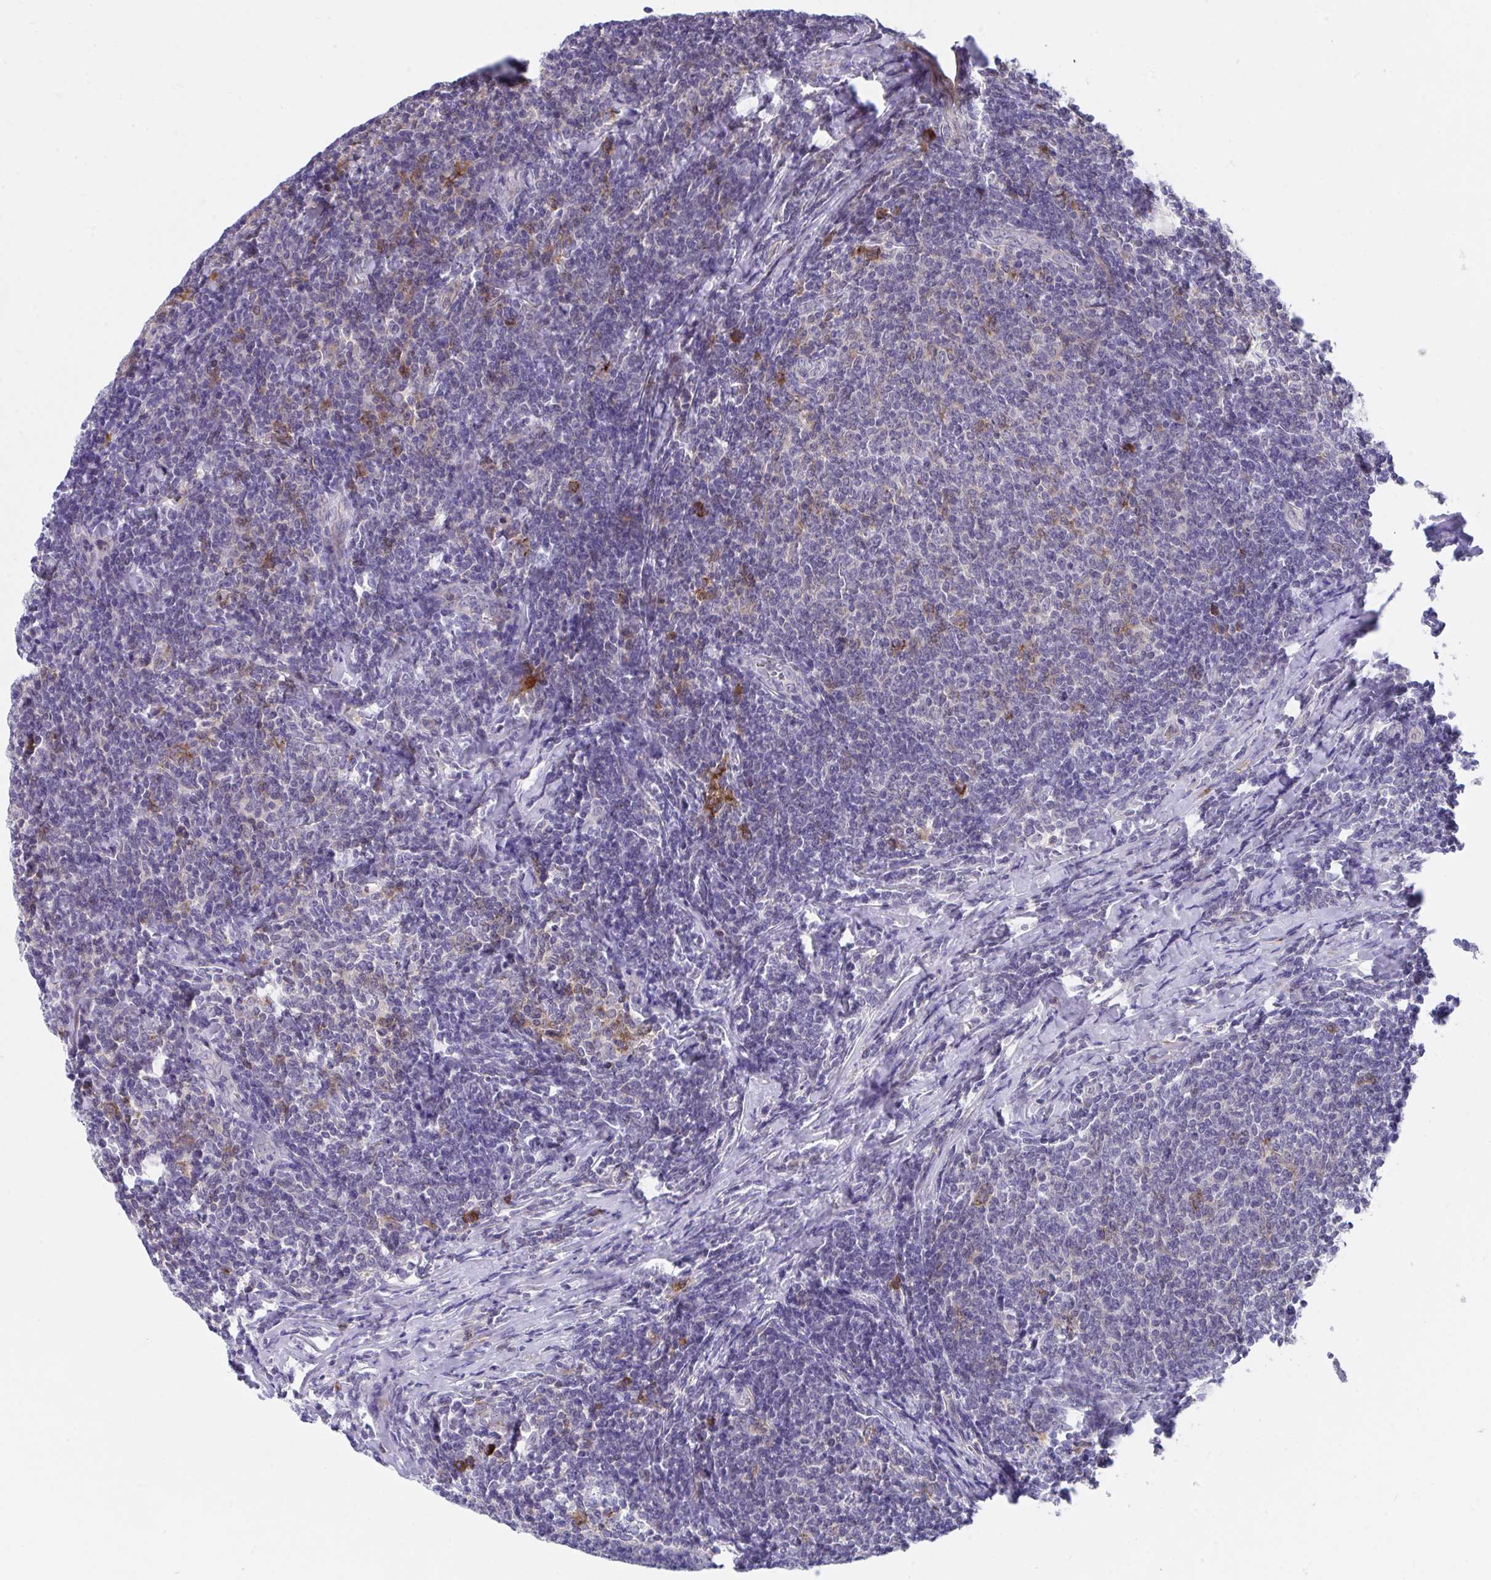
{"staining": {"intensity": "negative", "quantity": "none", "location": "none"}, "tissue": "lymphoma", "cell_type": "Tumor cells", "image_type": "cancer", "snomed": [{"axis": "morphology", "description": "Malignant lymphoma, non-Hodgkin's type, Low grade"}, {"axis": "topography", "description": "Lymph node"}], "caption": "Tumor cells show no significant protein staining in low-grade malignant lymphoma, non-Hodgkin's type. (Brightfield microscopy of DAB IHC at high magnification).", "gene": "SLAMF7", "patient": {"sex": "male", "age": 52}}